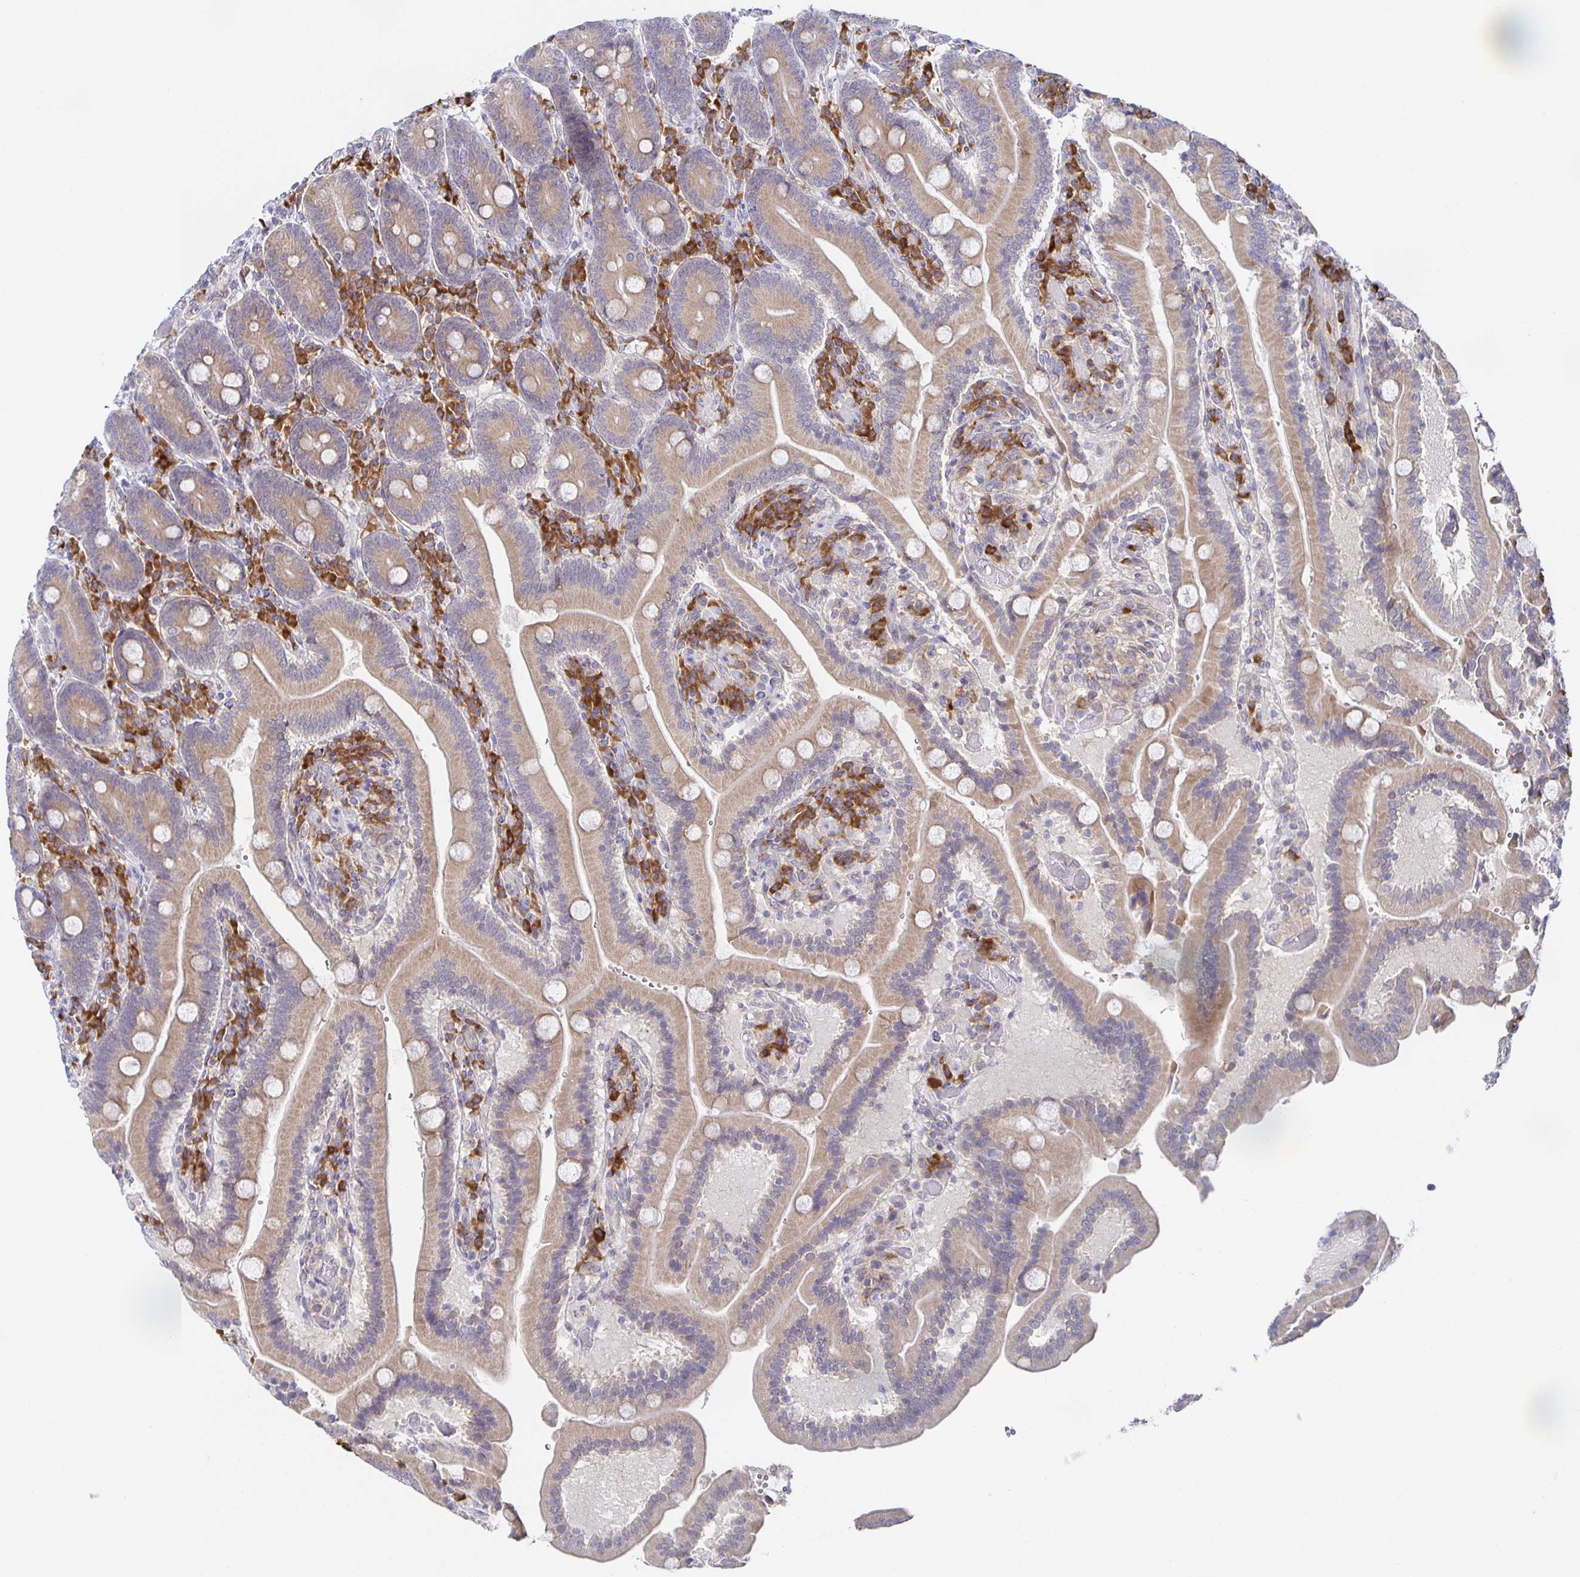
{"staining": {"intensity": "weak", "quantity": ">75%", "location": "cytoplasmic/membranous"}, "tissue": "duodenum", "cell_type": "Glandular cells", "image_type": "normal", "snomed": [{"axis": "morphology", "description": "Normal tissue, NOS"}, {"axis": "topography", "description": "Duodenum"}], "caption": "Immunohistochemistry photomicrograph of unremarkable human duodenum stained for a protein (brown), which demonstrates low levels of weak cytoplasmic/membranous staining in approximately >75% of glandular cells.", "gene": "BAD", "patient": {"sex": "female", "age": 62}}